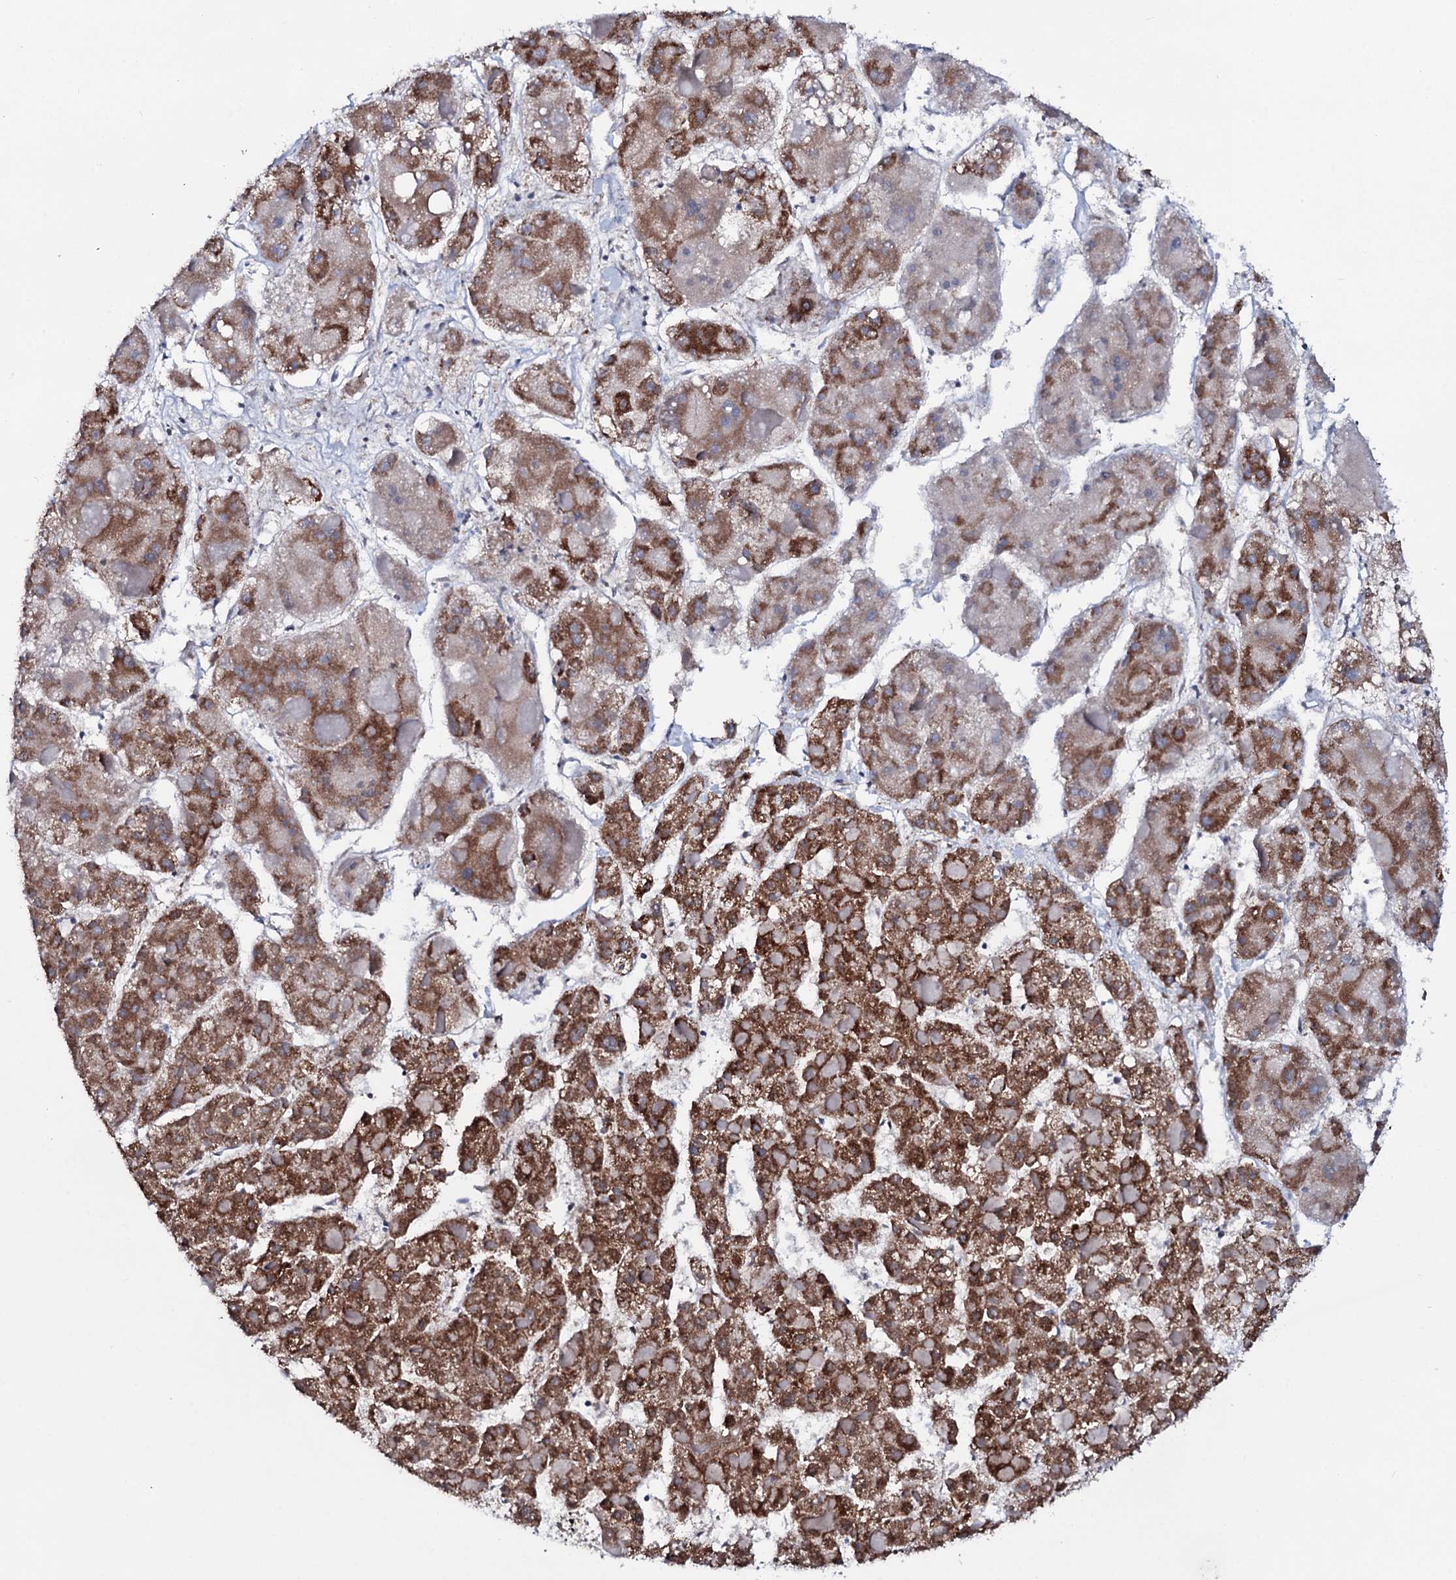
{"staining": {"intensity": "strong", "quantity": ">75%", "location": "cytoplasmic/membranous"}, "tissue": "liver cancer", "cell_type": "Tumor cells", "image_type": "cancer", "snomed": [{"axis": "morphology", "description": "Carcinoma, Hepatocellular, NOS"}, {"axis": "topography", "description": "Liver"}], "caption": "DAB immunohistochemical staining of liver hepatocellular carcinoma shows strong cytoplasmic/membranous protein staining in approximately >75% of tumor cells.", "gene": "MRPS35", "patient": {"sex": "female", "age": 73}}